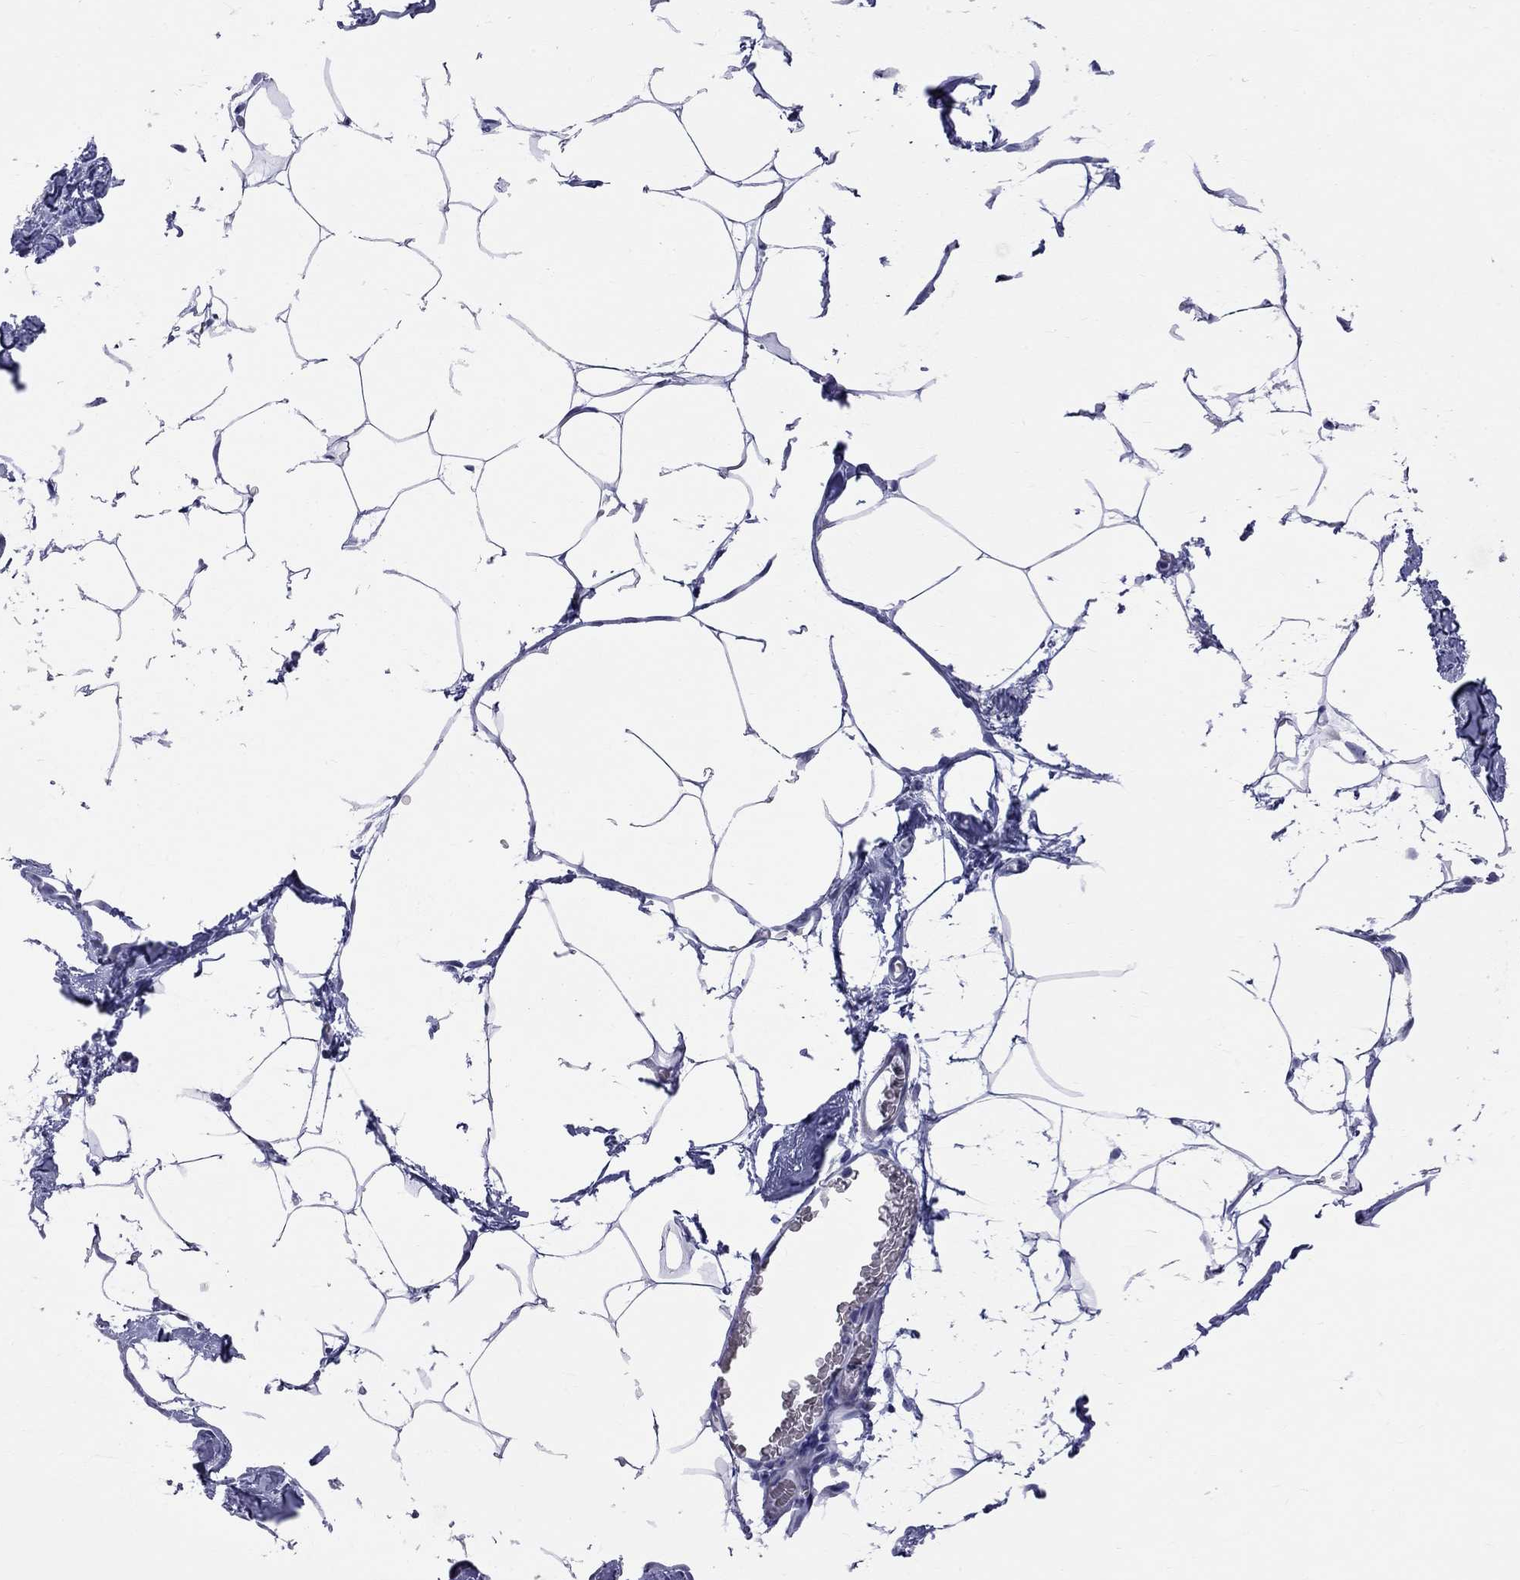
{"staining": {"intensity": "negative", "quantity": "none", "location": "none"}, "tissue": "adipose tissue", "cell_type": "Adipocytes", "image_type": "normal", "snomed": [{"axis": "morphology", "description": "Normal tissue, NOS"}, {"axis": "topography", "description": "Adipose tissue"}], "caption": "The photomicrograph exhibits no staining of adipocytes in unremarkable adipose tissue.", "gene": "BPIFB1", "patient": {"sex": "male", "age": 57}}